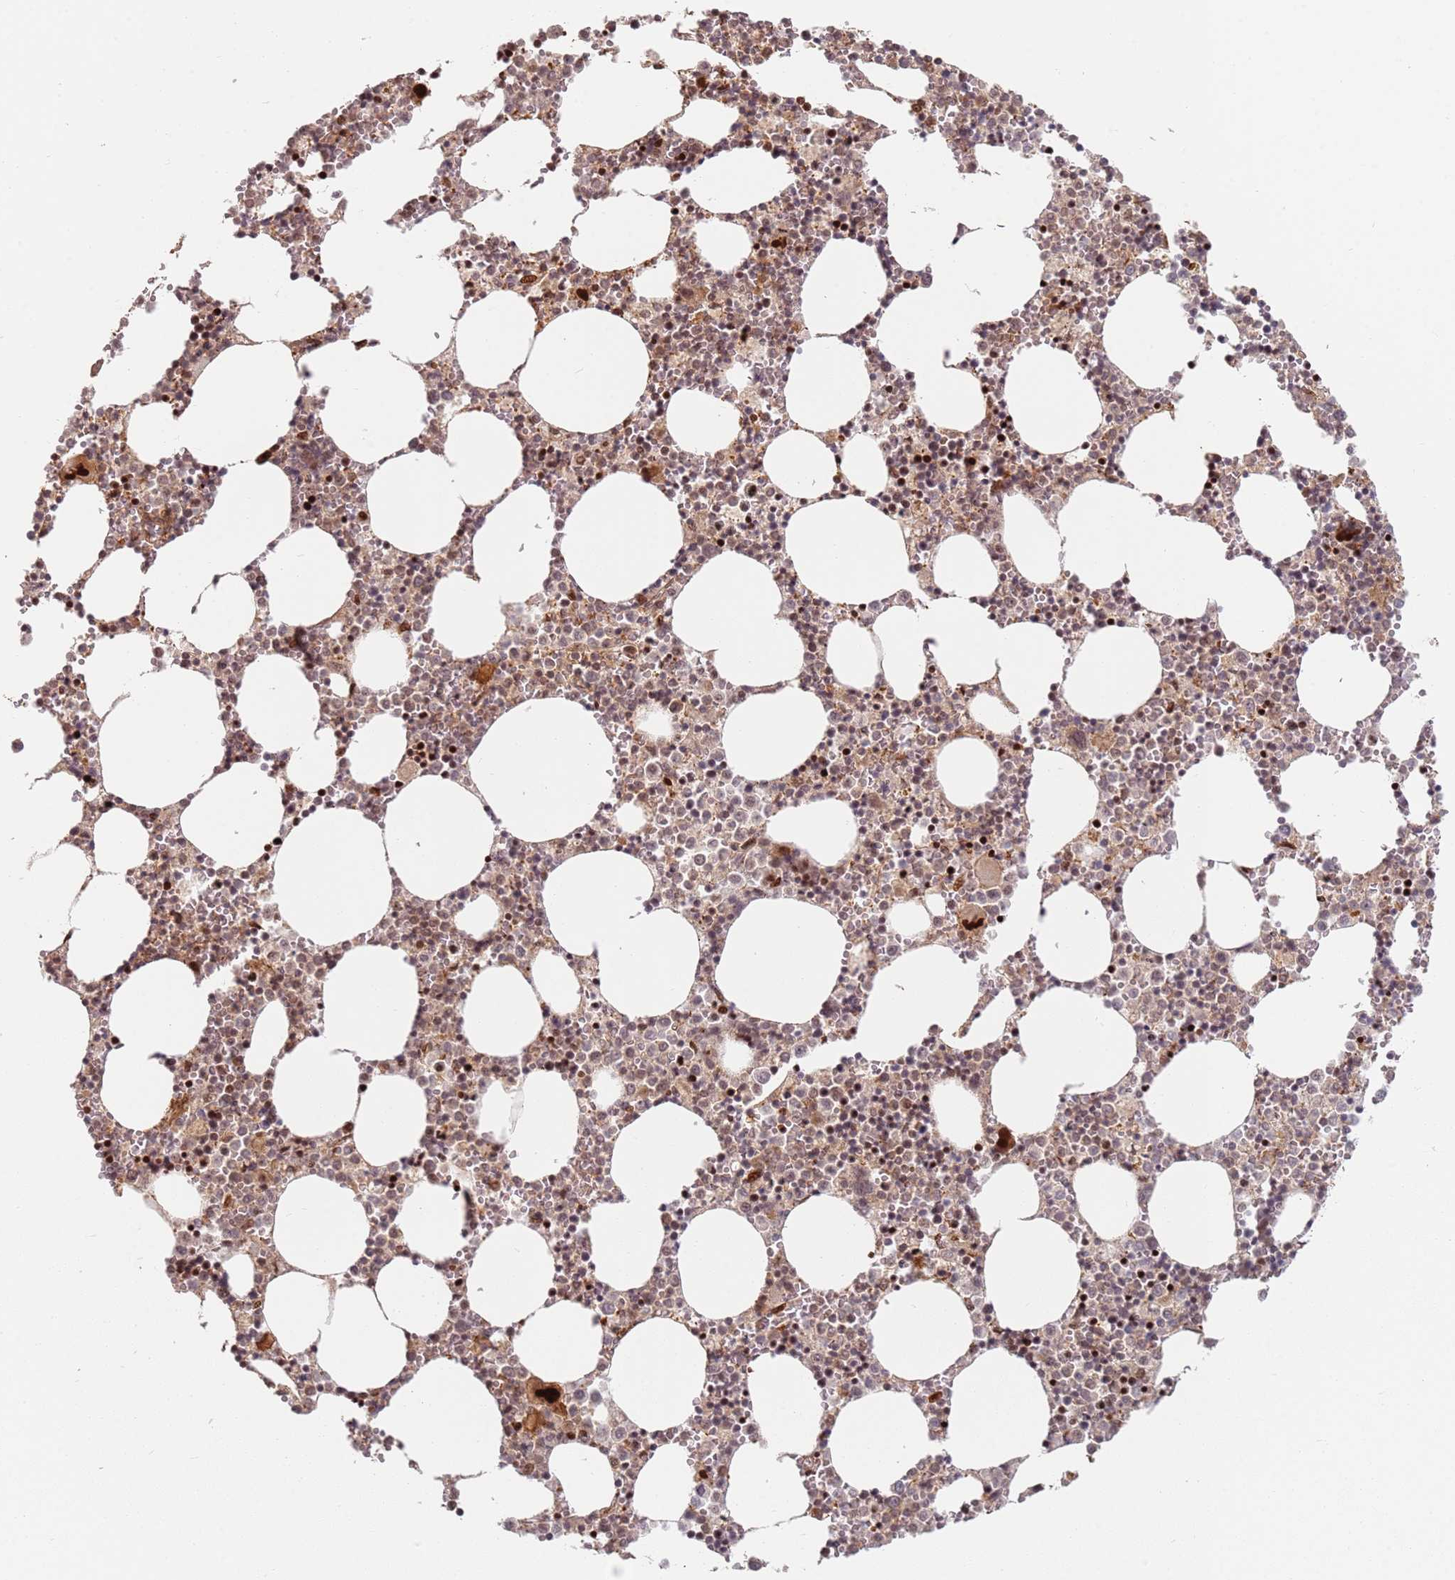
{"staining": {"intensity": "strong", "quantity": "25%-75%", "location": "nuclear"}, "tissue": "bone marrow", "cell_type": "Hematopoietic cells", "image_type": "normal", "snomed": [{"axis": "morphology", "description": "Normal tissue, NOS"}, {"axis": "topography", "description": "Bone marrow"}], "caption": "This micrograph shows IHC staining of normal human bone marrow, with high strong nuclear expression in about 25%-75% of hematopoietic cells.", "gene": "TMEM233", "patient": {"sex": "female", "age": 64}}